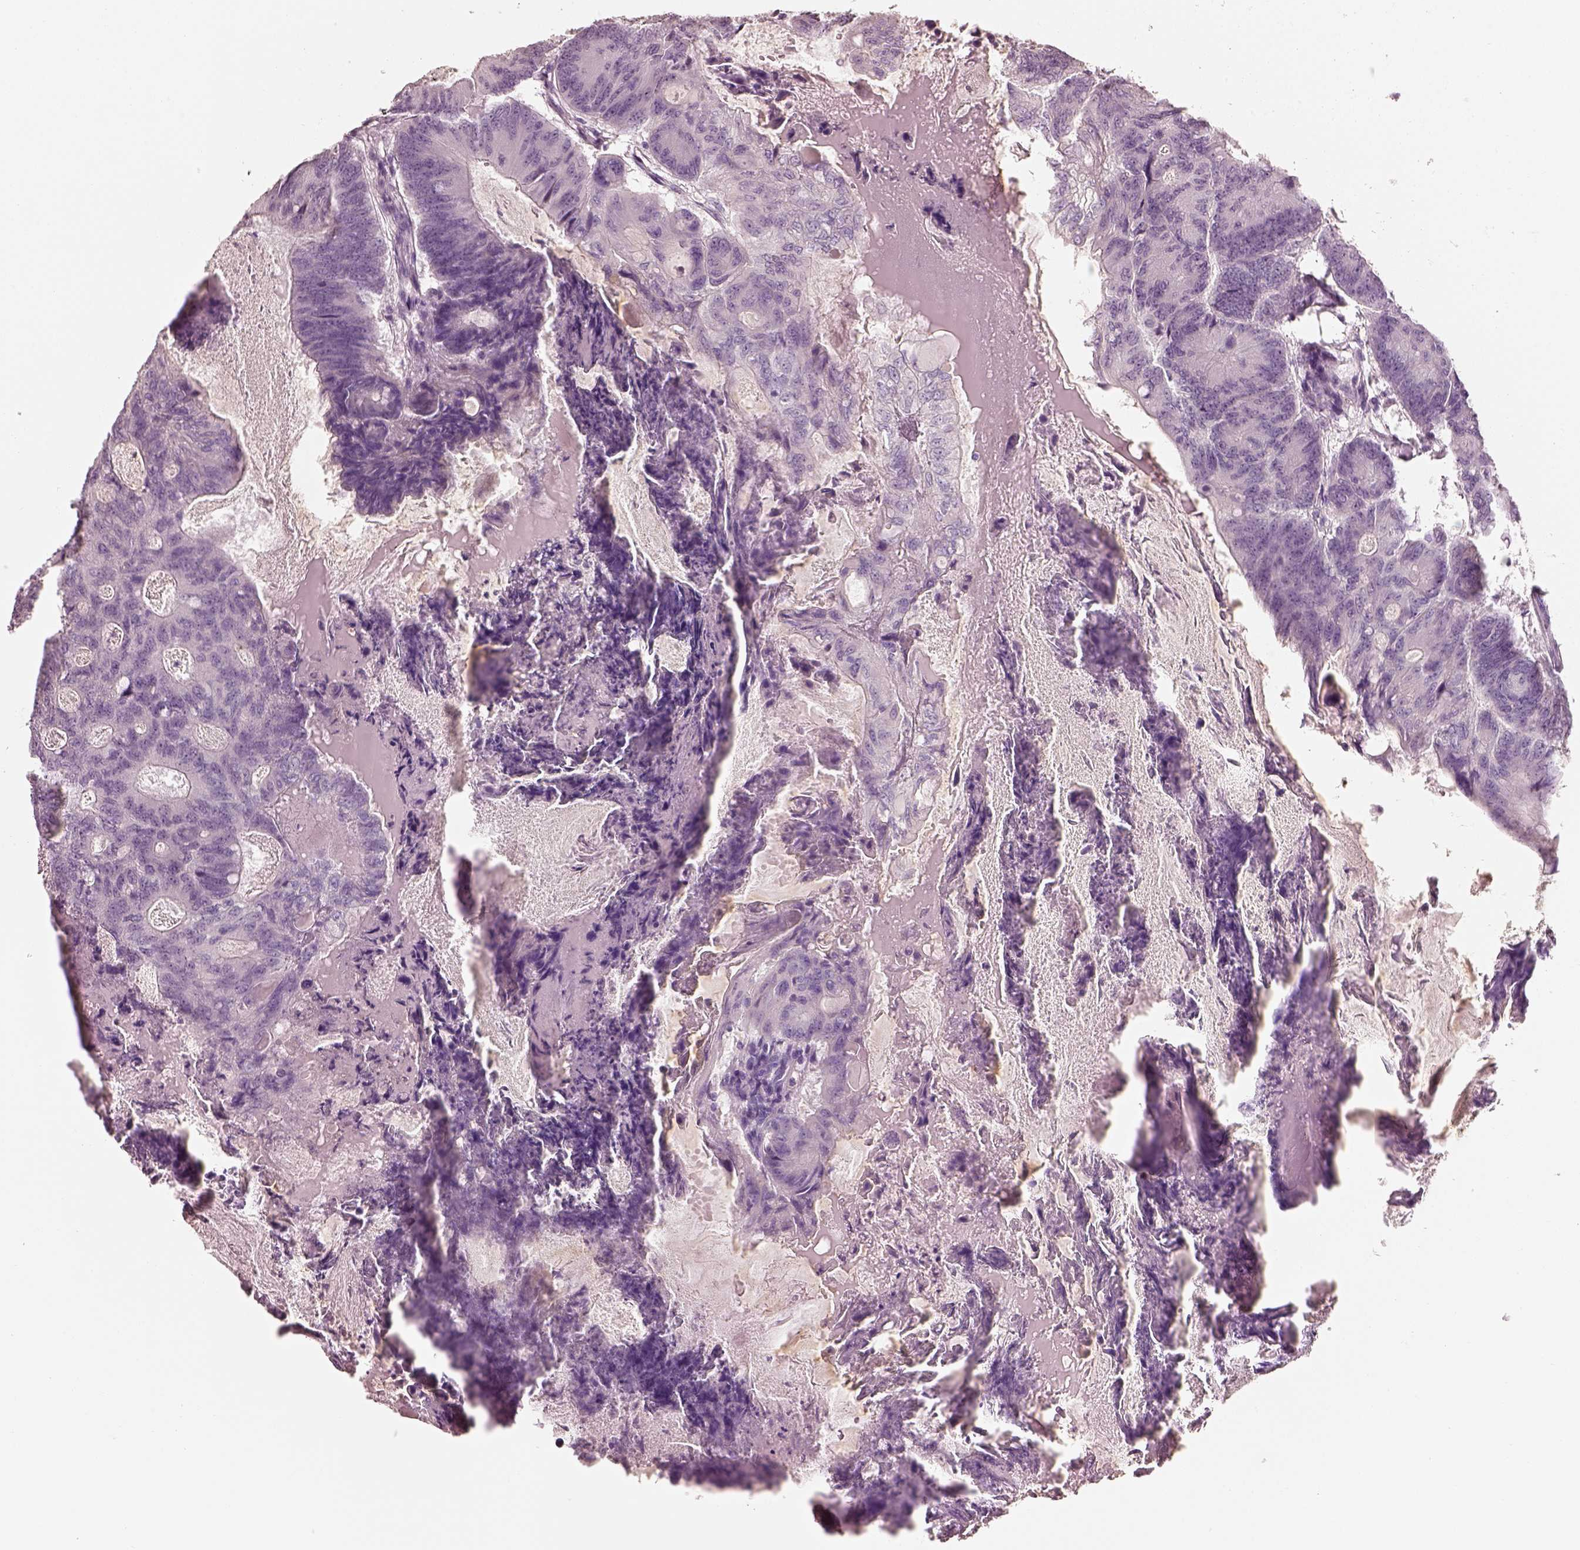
{"staining": {"intensity": "negative", "quantity": "none", "location": "none"}, "tissue": "colorectal cancer", "cell_type": "Tumor cells", "image_type": "cancer", "snomed": [{"axis": "morphology", "description": "Adenocarcinoma, NOS"}, {"axis": "topography", "description": "Colon"}], "caption": "Tumor cells are negative for protein expression in human colorectal adenocarcinoma.", "gene": "PNOC", "patient": {"sex": "female", "age": 70}}